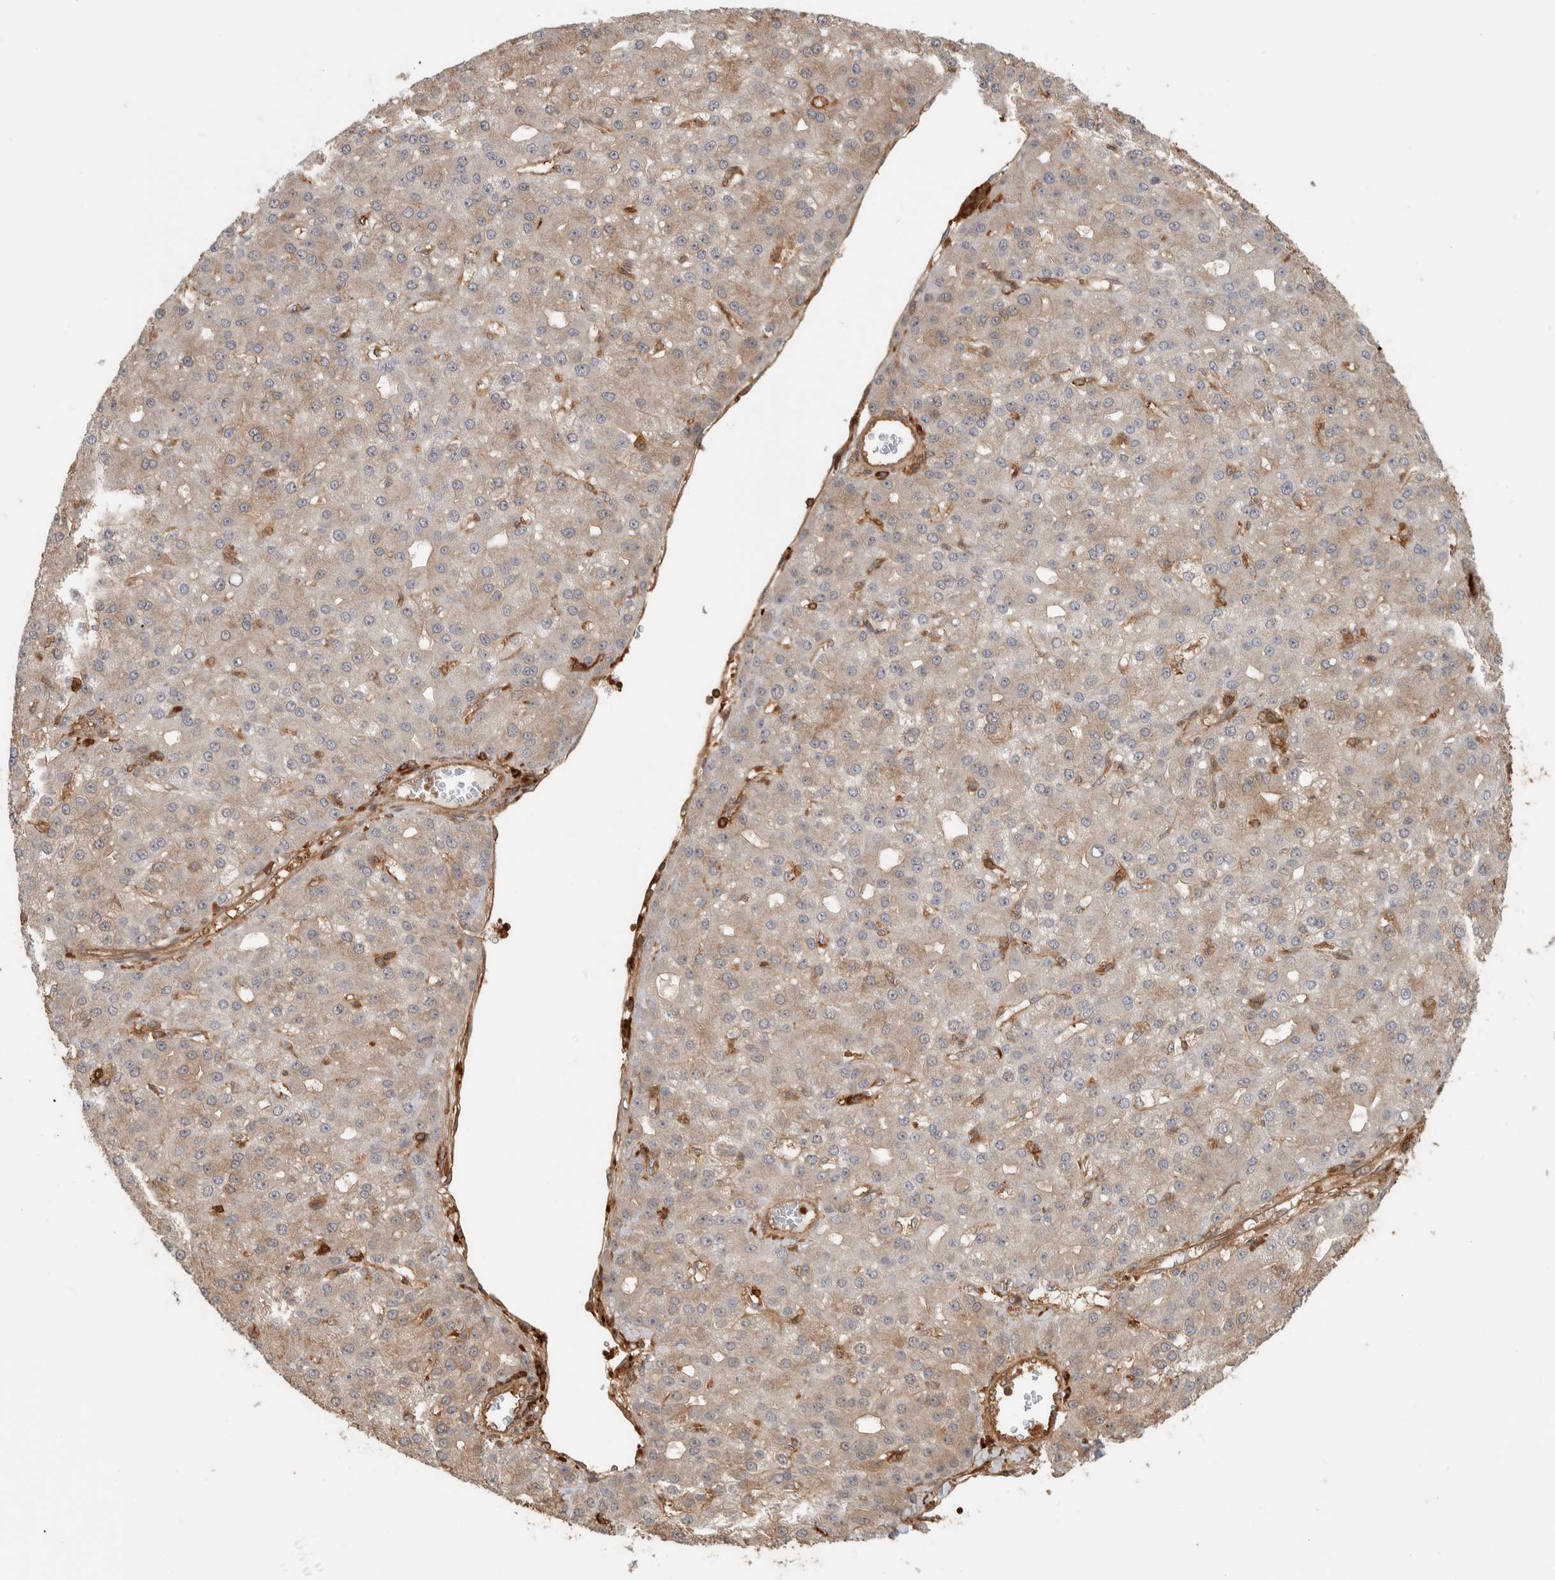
{"staining": {"intensity": "weak", "quantity": ">75%", "location": "cytoplasmic/membranous"}, "tissue": "liver cancer", "cell_type": "Tumor cells", "image_type": "cancer", "snomed": [{"axis": "morphology", "description": "Carcinoma, Hepatocellular, NOS"}, {"axis": "topography", "description": "Liver"}], "caption": "DAB immunohistochemical staining of human liver cancer displays weak cytoplasmic/membranous protein expression in approximately >75% of tumor cells.", "gene": "CNTROB", "patient": {"sex": "male", "age": 67}}